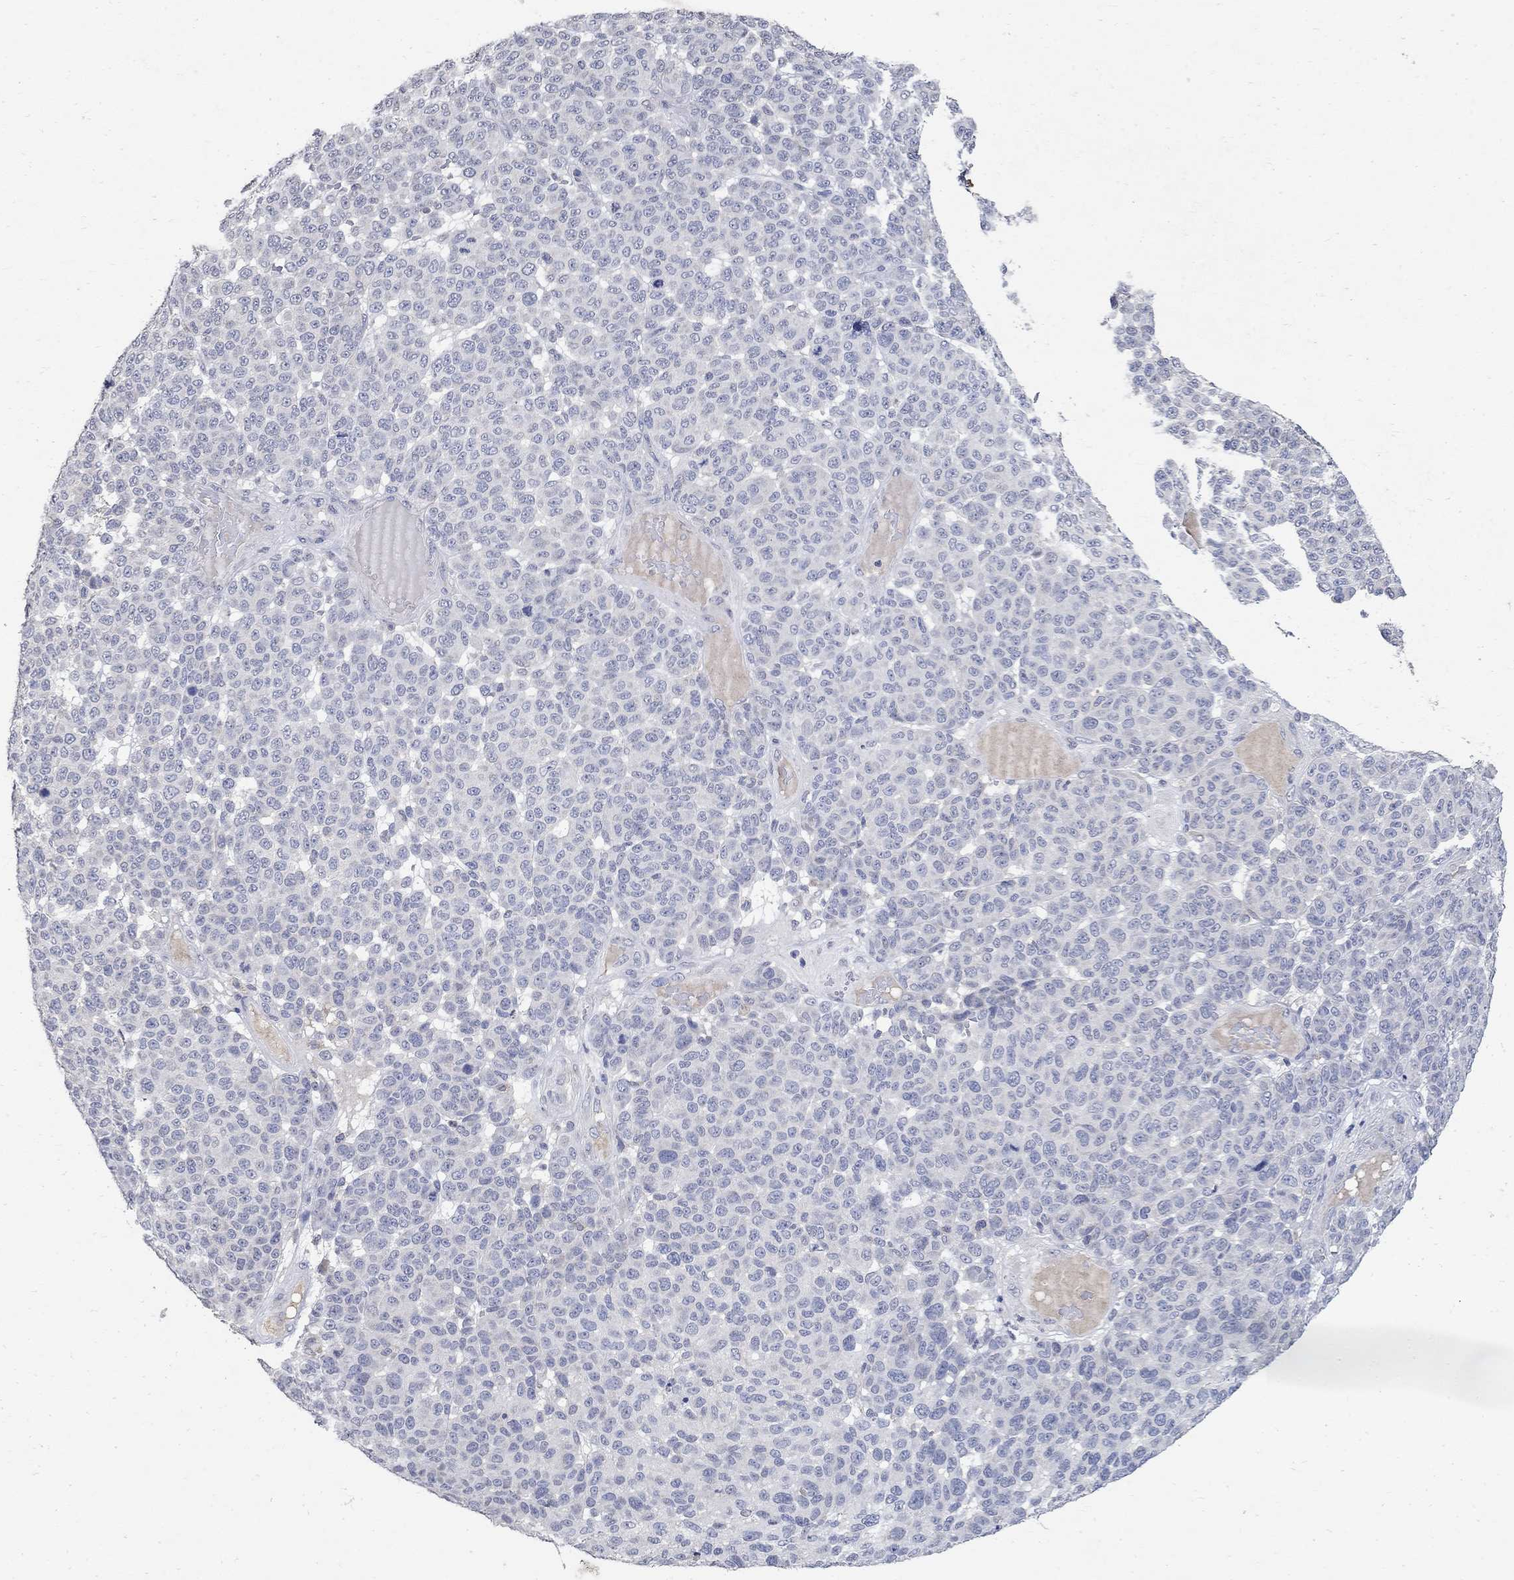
{"staining": {"intensity": "negative", "quantity": "none", "location": "none"}, "tissue": "melanoma", "cell_type": "Tumor cells", "image_type": "cancer", "snomed": [{"axis": "morphology", "description": "Malignant melanoma, NOS"}, {"axis": "topography", "description": "Skin"}], "caption": "Immunohistochemistry micrograph of human malignant melanoma stained for a protein (brown), which exhibits no staining in tumor cells.", "gene": "TMEM169", "patient": {"sex": "male", "age": 59}}